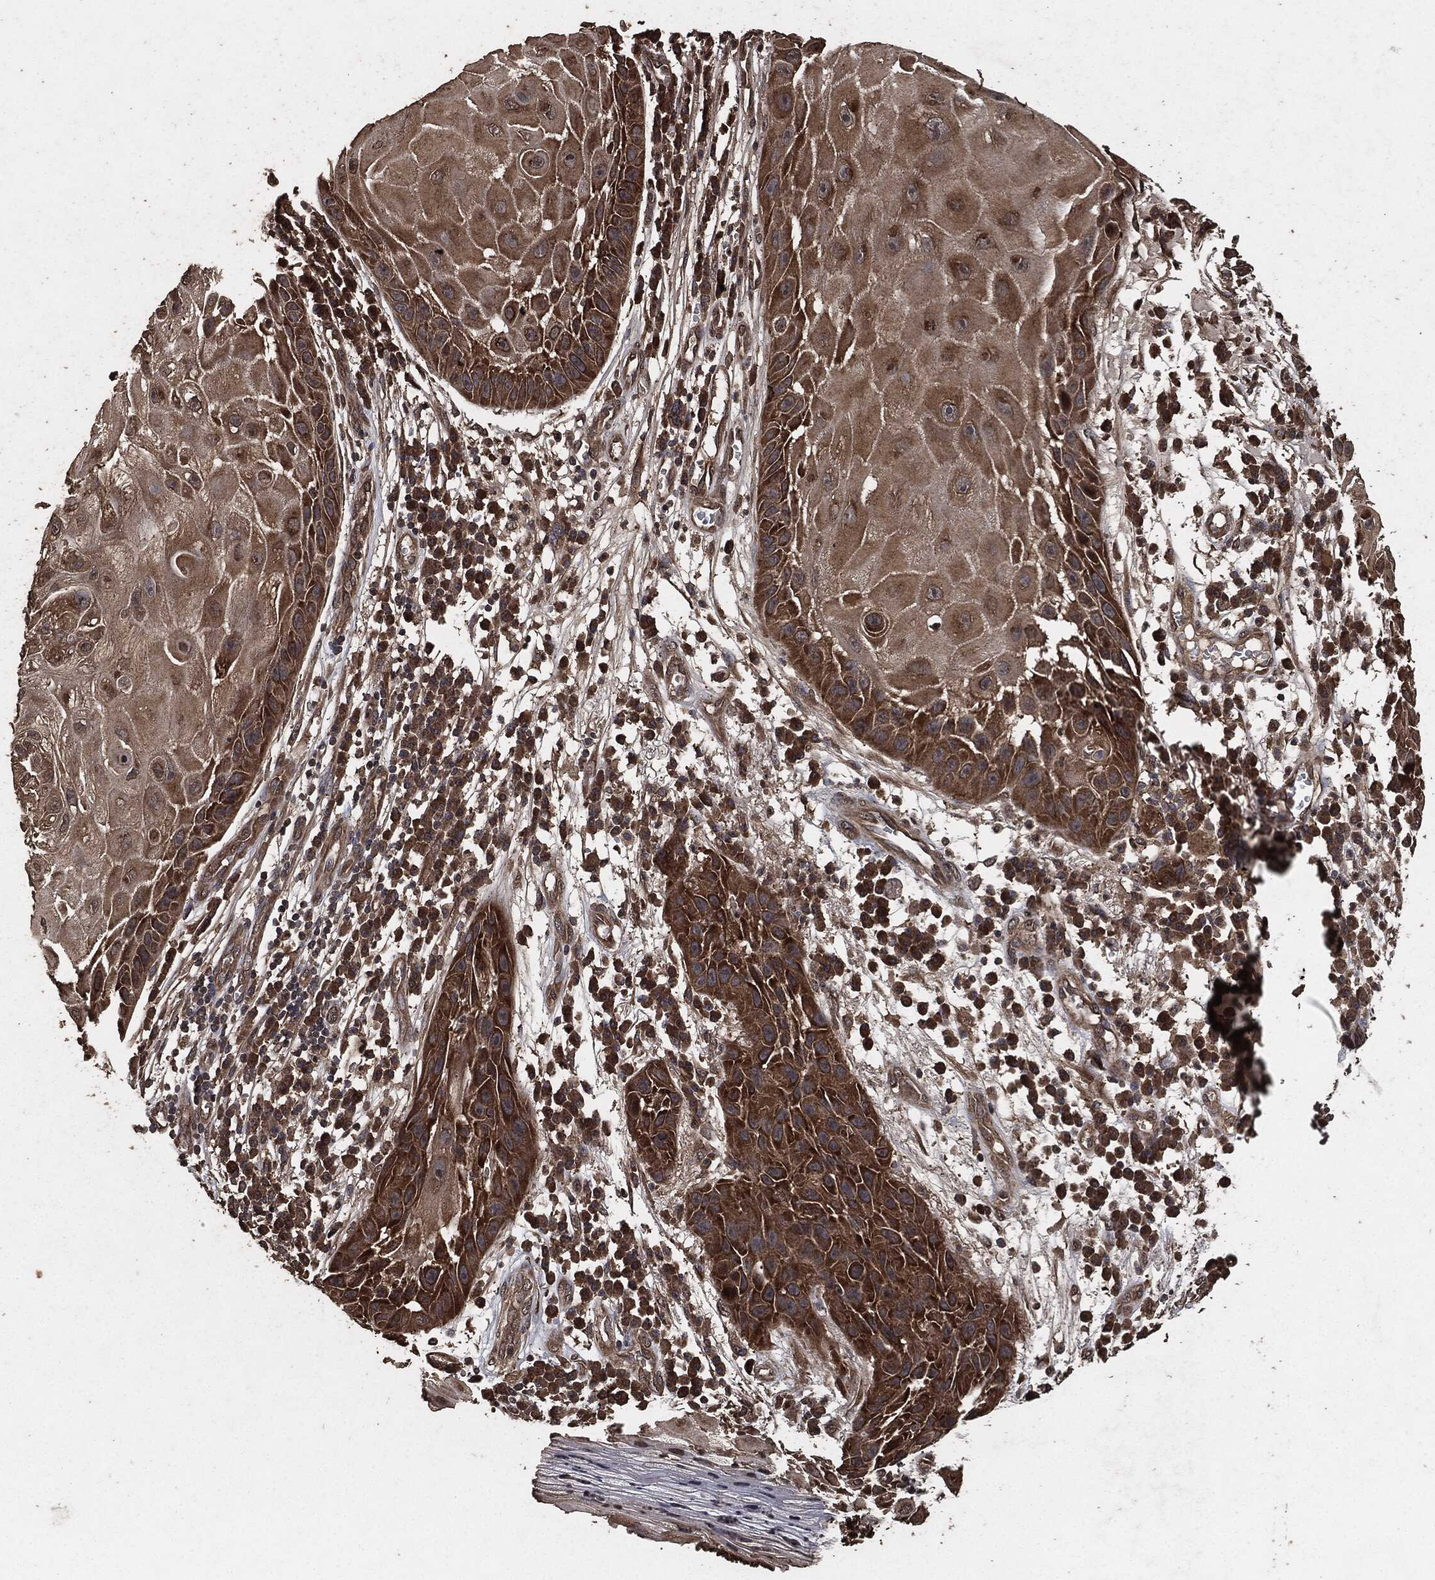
{"staining": {"intensity": "moderate", "quantity": ">75%", "location": "cytoplasmic/membranous"}, "tissue": "skin cancer", "cell_type": "Tumor cells", "image_type": "cancer", "snomed": [{"axis": "morphology", "description": "Normal tissue, NOS"}, {"axis": "morphology", "description": "Squamous cell carcinoma, NOS"}, {"axis": "topography", "description": "Skin"}], "caption": "Skin cancer (squamous cell carcinoma) tissue reveals moderate cytoplasmic/membranous positivity in approximately >75% of tumor cells", "gene": "AKT1S1", "patient": {"sex": "male", "age": 79}}